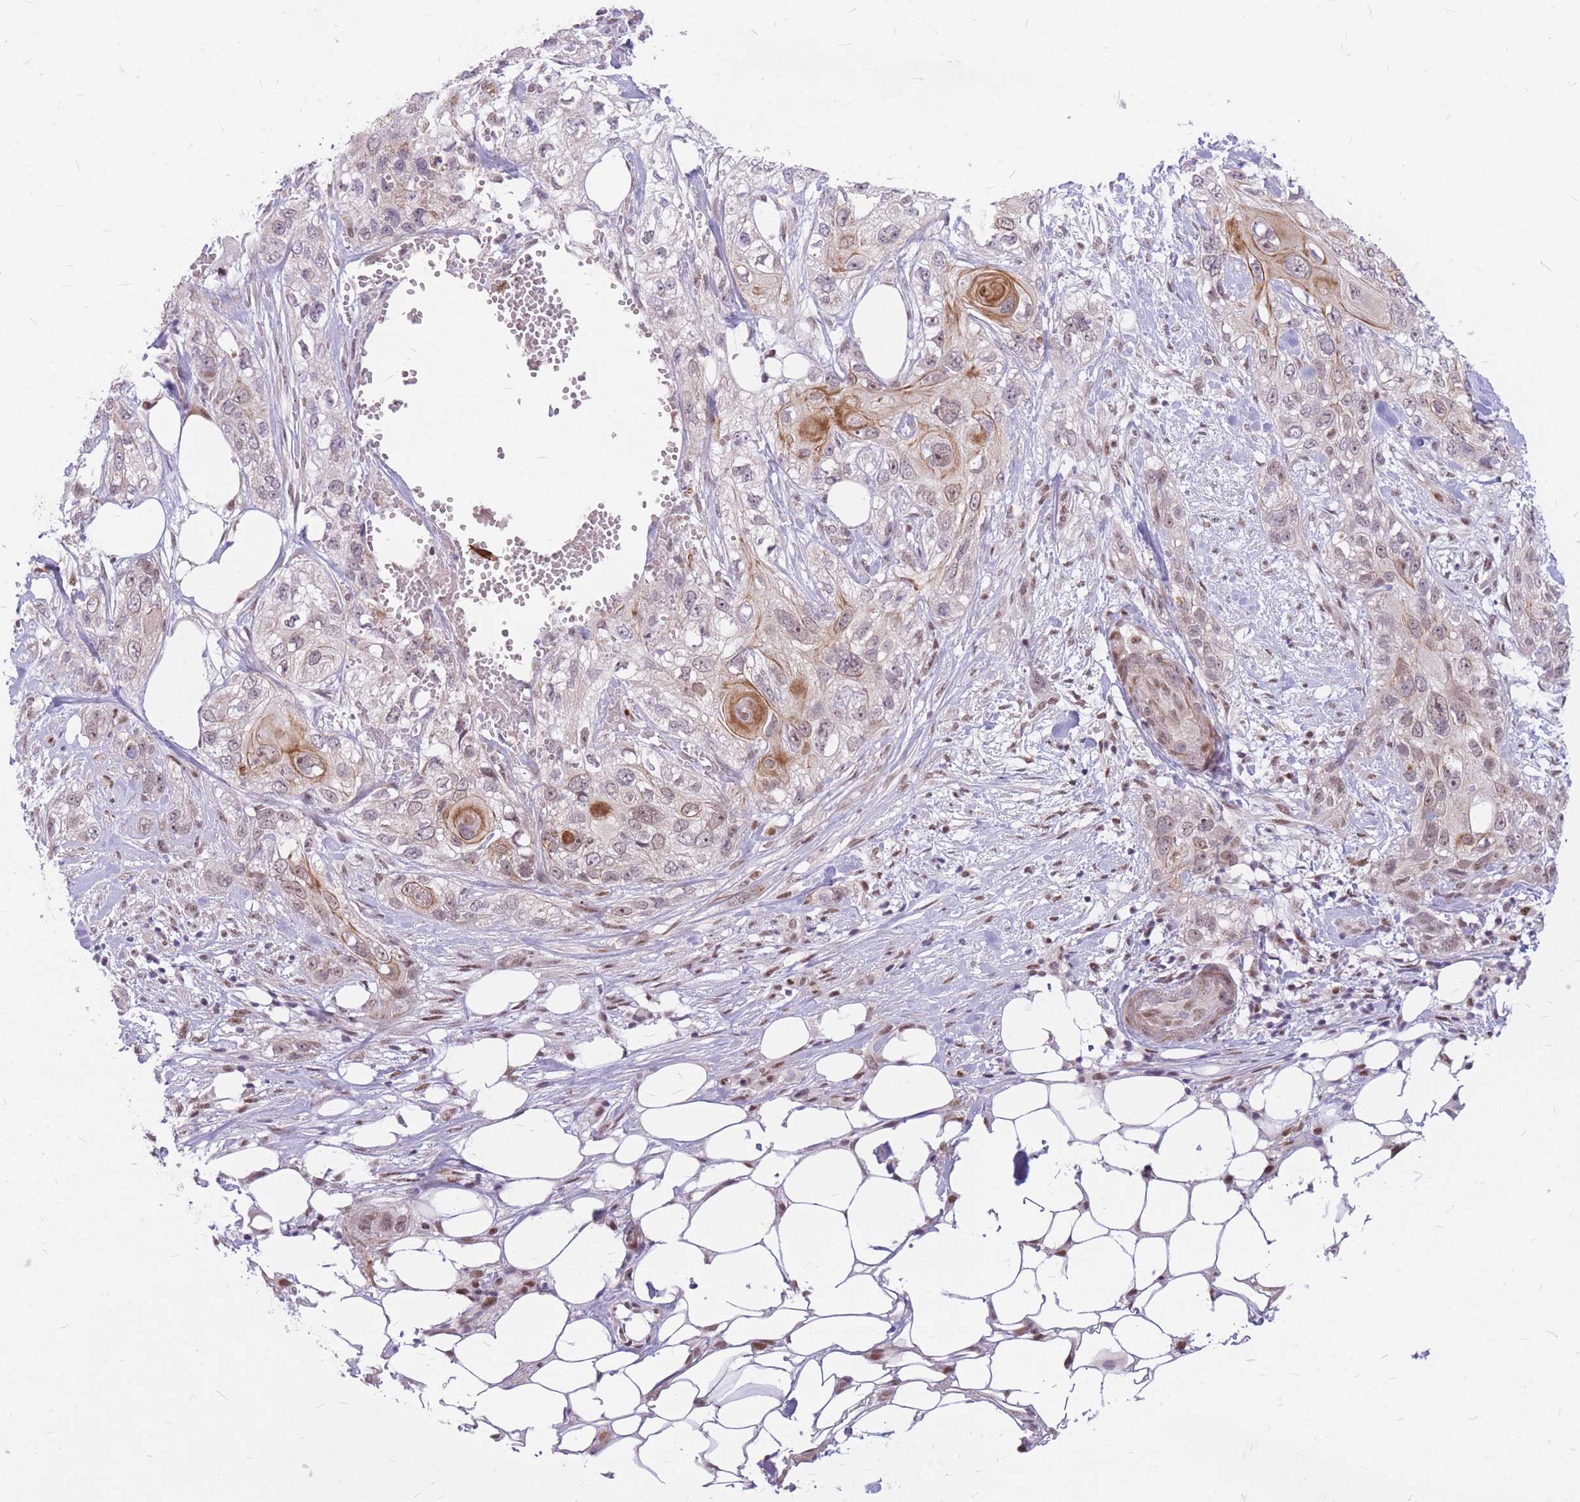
{"staining": {"intensity": "strong", "quantity": "<25%", "location": "cytoplasmic/membranous"}, "tissue": "skin cancer", "cell_type": "Tumor cells", "image_type": "cancer", "snomed": [{"axis": "morphology", "description": "Normal tissue, NOS"}, {"axis": "morphology", "description": "Squamous cell carcinoma, NOS"}, {"axis": "topography", "description": "Skin"}], "caption": "Tumor cells show strong cytoplasmic/membranous staining in approximately <25% of cells in skin squamous cell carcinoma. (DAB IHC with brightfield microscopy, high magnification).", "gene": "ERCC2", "patient": {"sex": "male", "age": 72}}